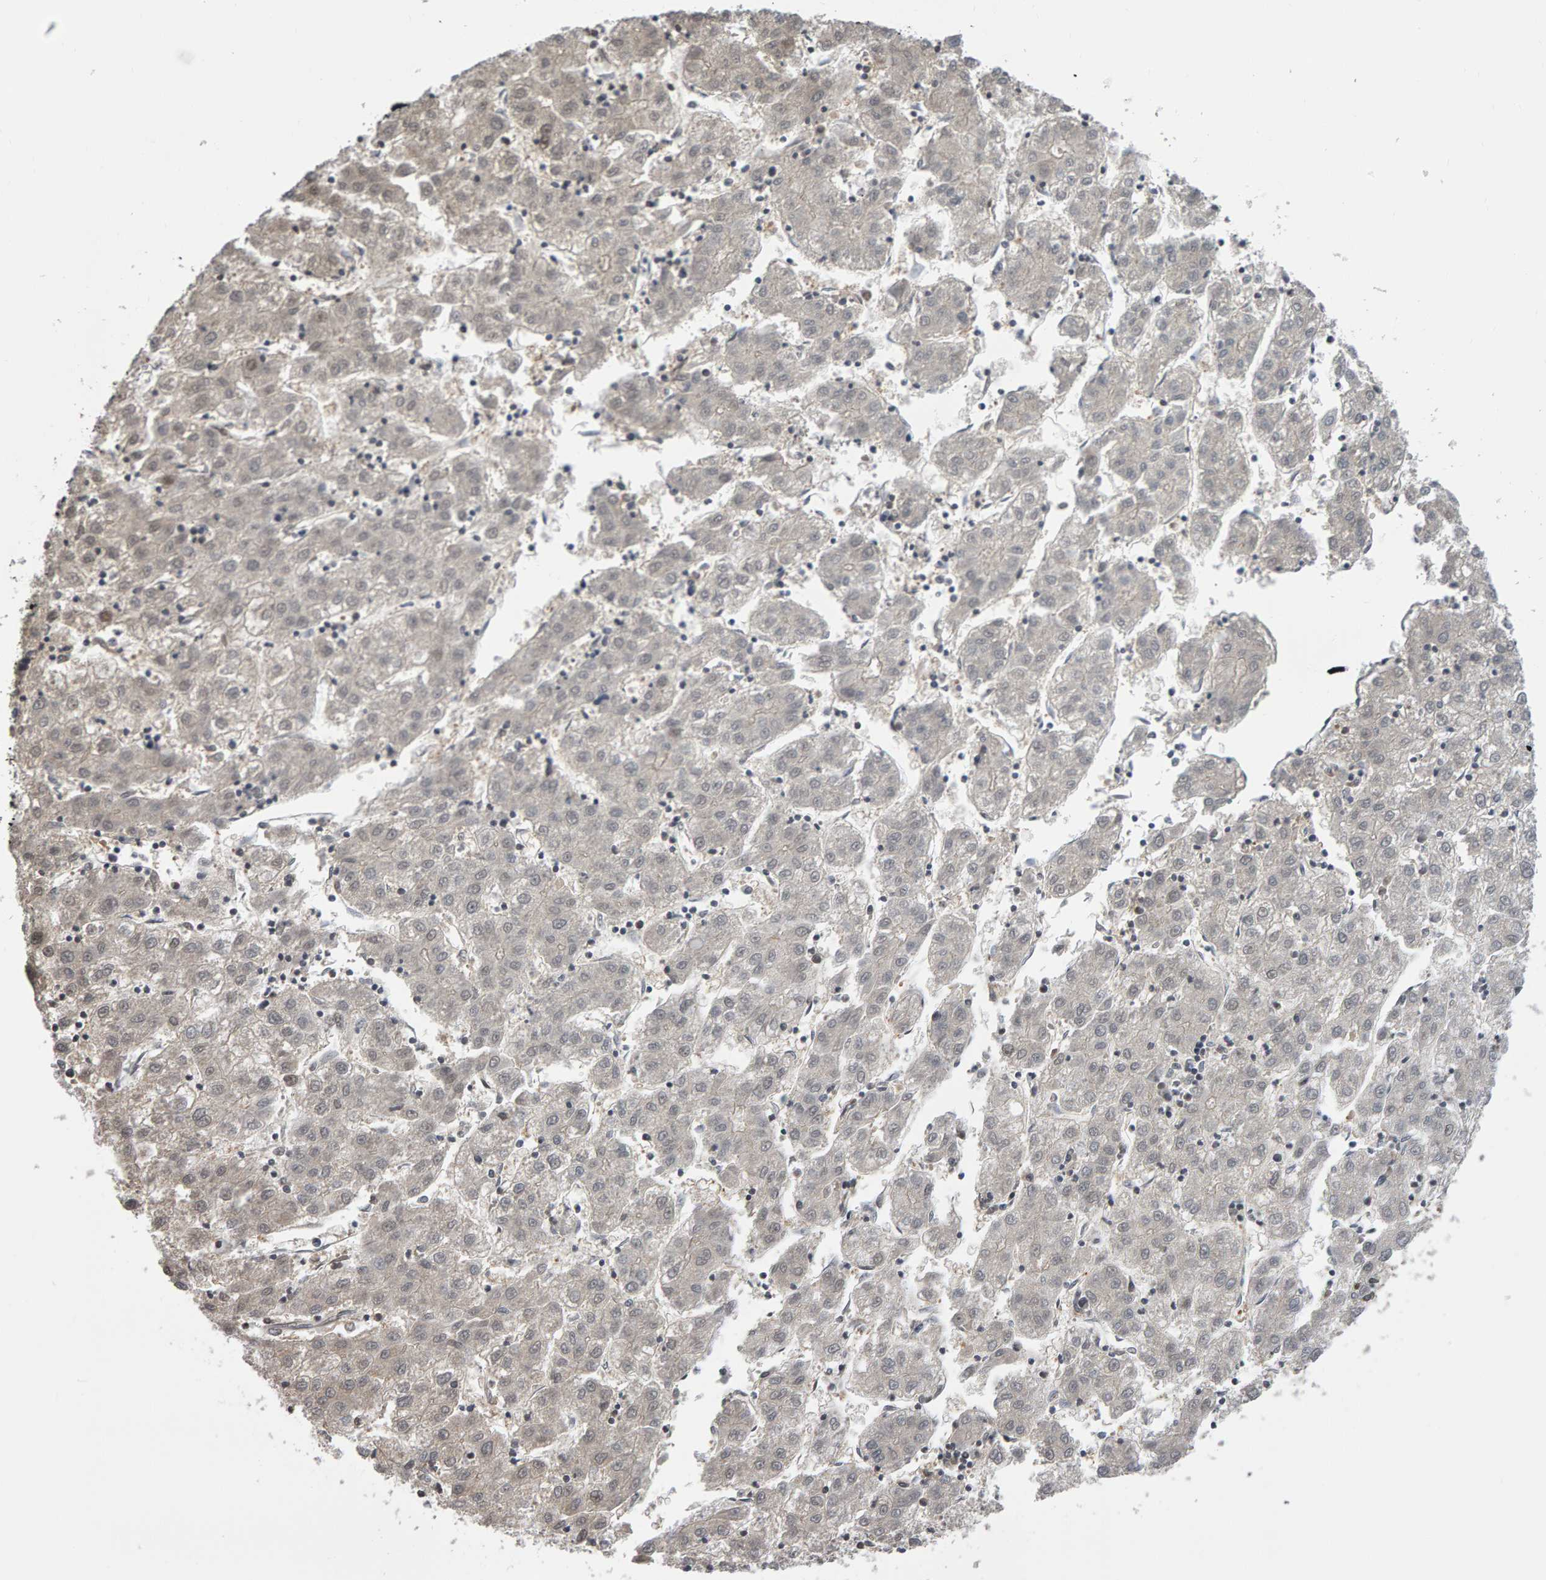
{"staining": {"intensity": "negative", "quantity": "none", "location": "none"}, "tissue": "liver cancer", "cell_type": "Tumor cells", "image_type": "cancer", "snomed": [{"axis": "morphology", "description": "Carcinoma, Hepatocellular, NOS"}, {"axis": "topography", "description": "Liver"}], "caption": "Hepatocellular carcinoma (liver) stained for a protein using immunohistochemistry shows no positivity tumor cells.", "gene": "COASY", "patient": {"sex": "male", "age": 72}}